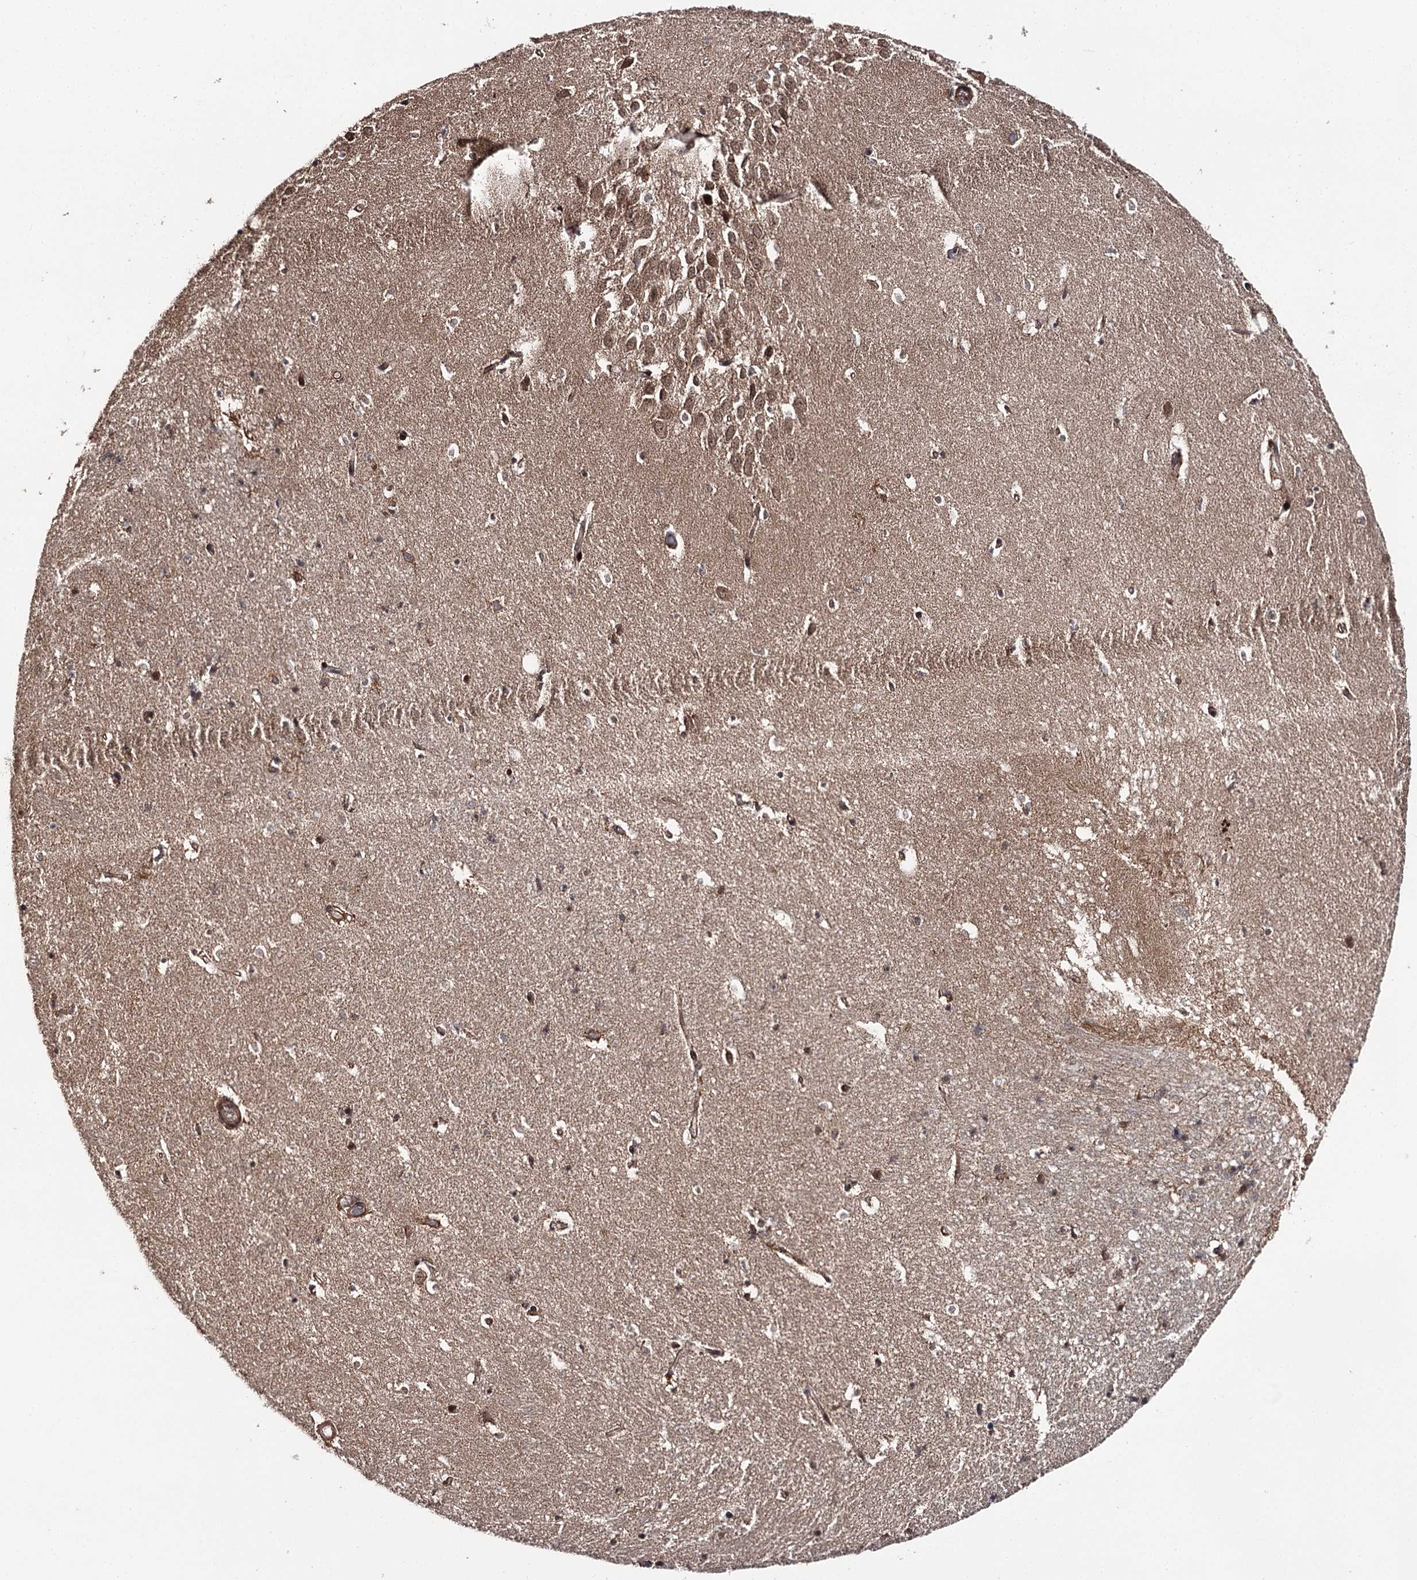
{"staining": {"intensity": "strong", "quantity": "25%-75%", "location": "cytoplasmic/membranous,nuclear"}, "tissue": "hippocampus", "cell_type": "Glial cells", "image_type": "normal", "snomed": [{"axis": "morphology", "description": "Normal tissue, NOS"}, {"axis": "topography", "description": "Hippocampus"}], "caption": "Benign hippocampus was stained to show a protein in brown. There is high levels of strong cytoplasmic/membranous,nuclear expression in approximately 25%-75% of glial cells.", "gene": "FAM53B", "patient": {"sex": "female", "age": 64}}